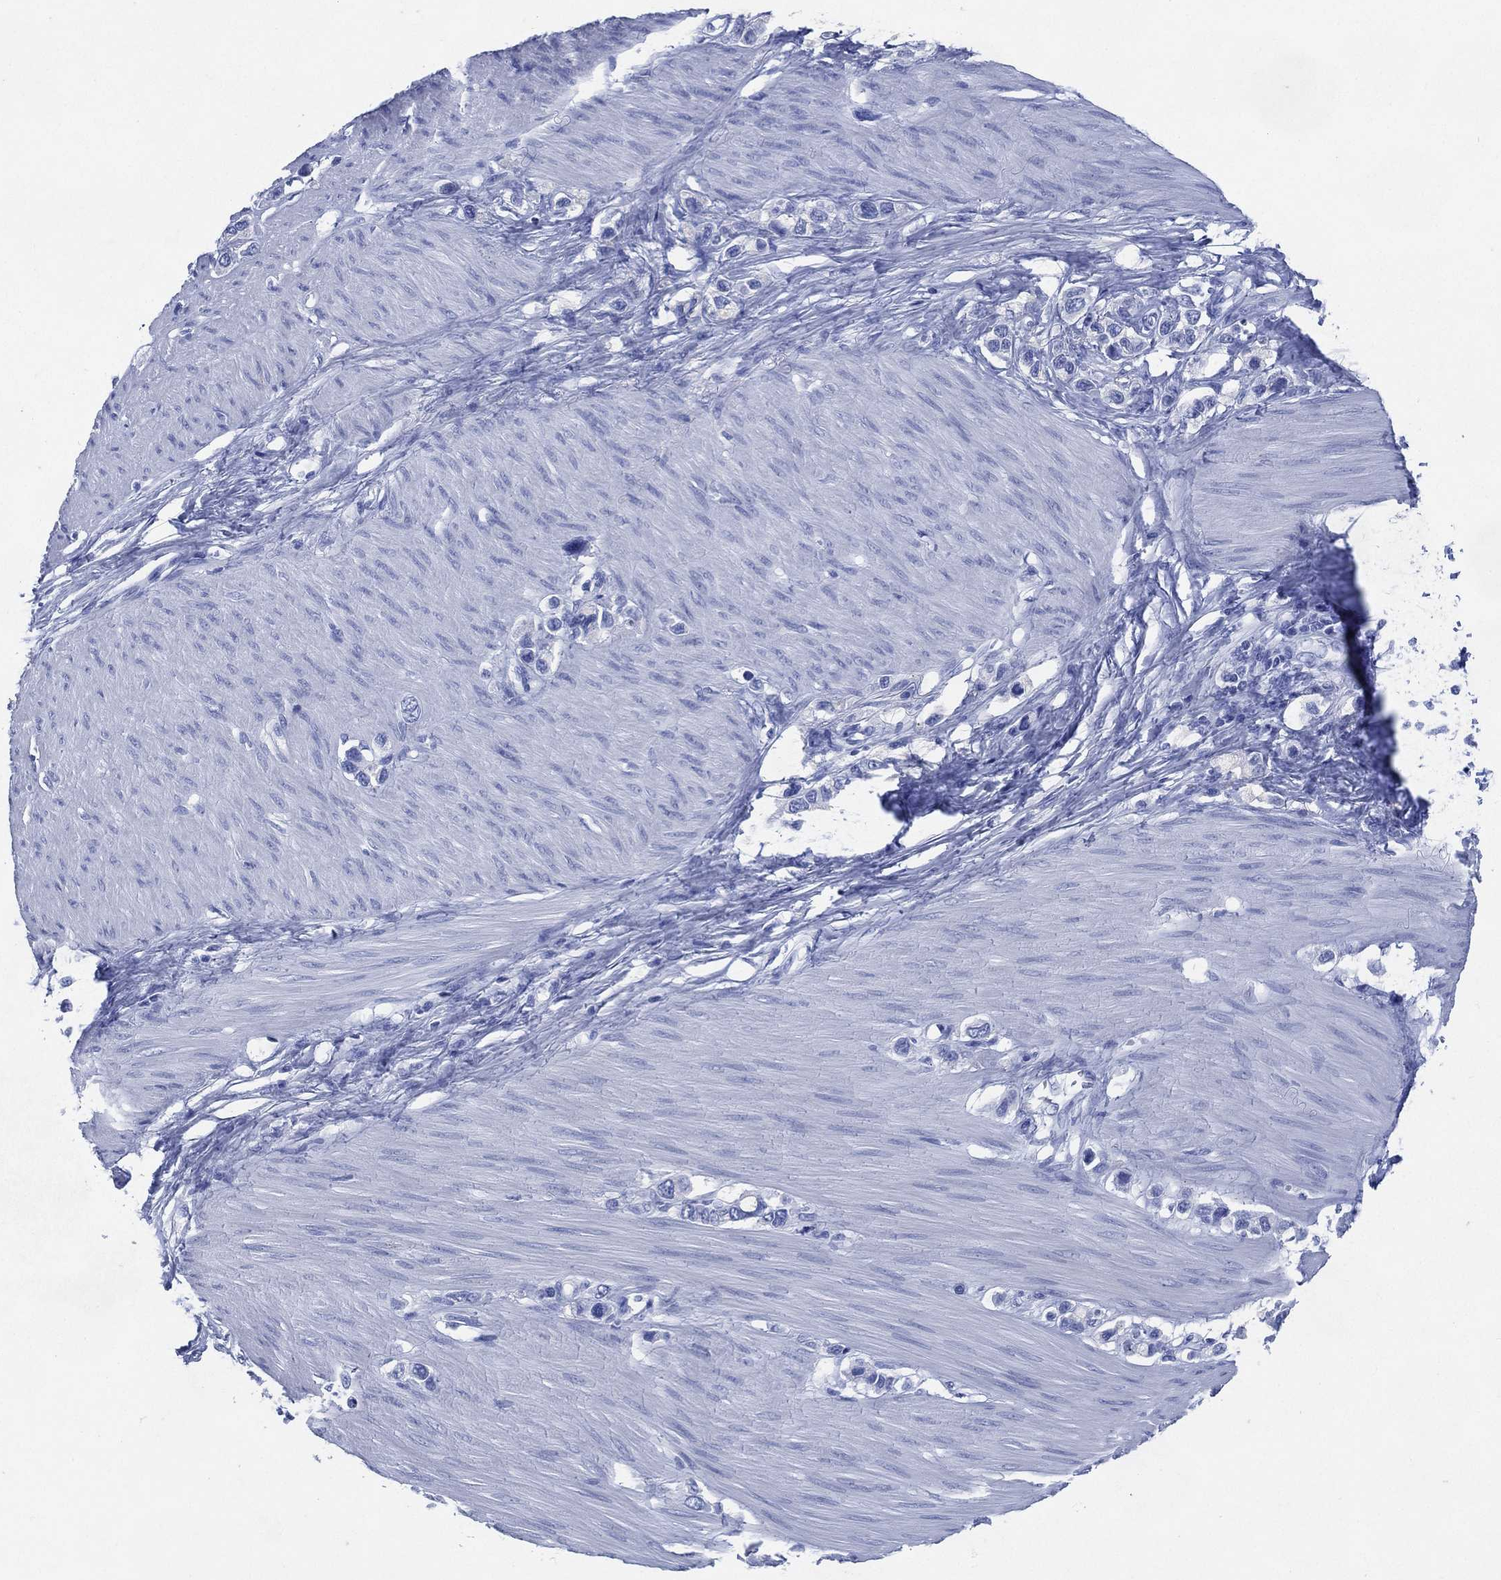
{"staining": {"intensity": "negative", "quantity": "none", "location": "none"}, "tissue": "stomach cancer", "cell_type": "Tumor cells", "image_type": "cancer", "snomed": [{"axis": "morphology", "description": "Normal tissue, NOS"}, {"axis": "morphology", "description": "Adenocarcinoma, NOS"}, {"axis": "morphology", "description": "Adenocarcinoma, High grade"}, {"axis": "topography", "description": "Stomach, upper"}, {"axis": "topography", "description": "Stomach"}], "caption": "IHC of human adenocarcinoma (stomach) displays no expression in tumor cells.", "gene": "SIGLECL1", "patient": {"sex": "female", "age": 65}}